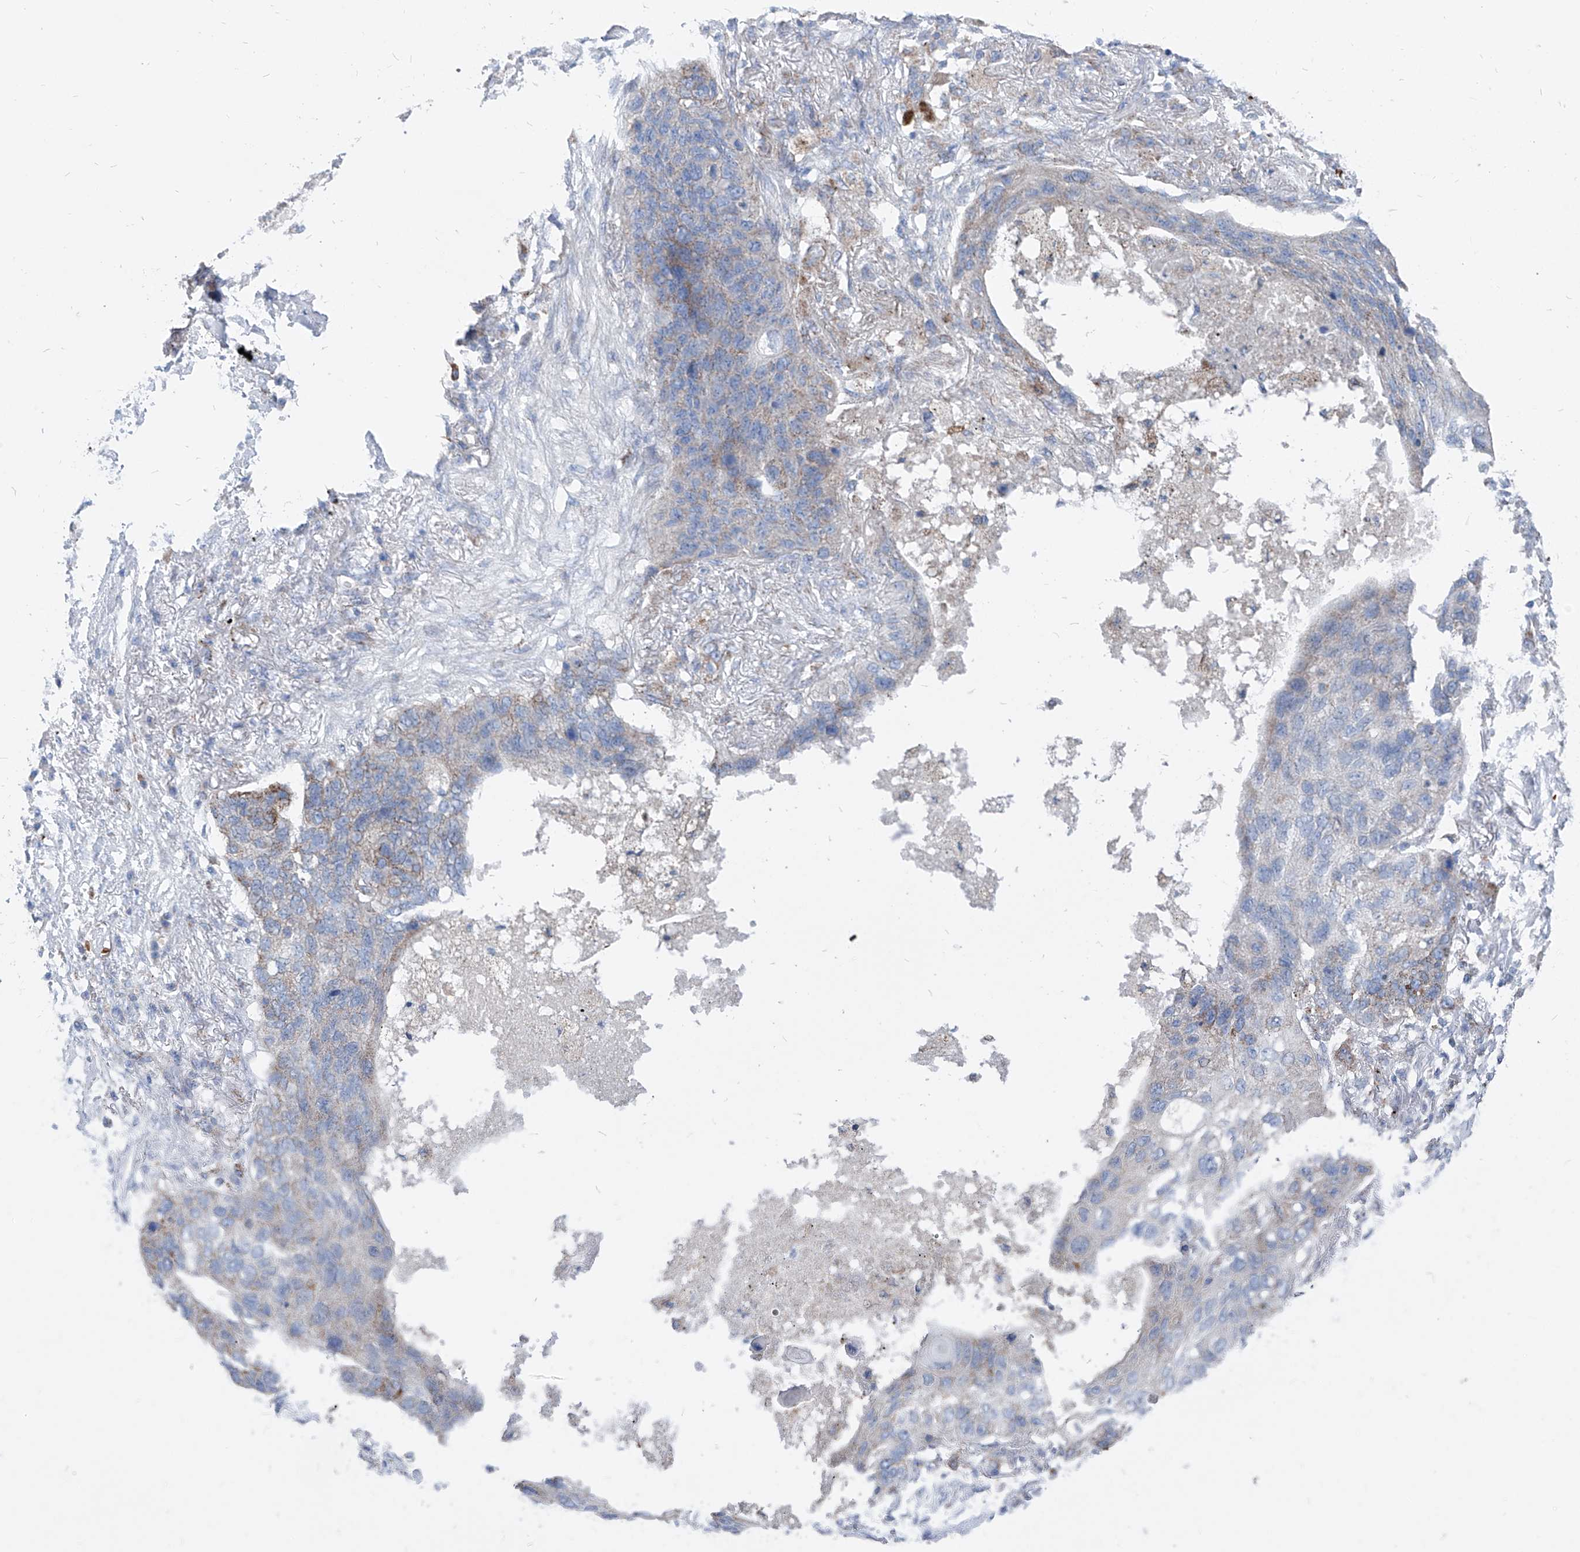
{"staining": {"intensity": "weak", "quantity": "<25%", "location": "cytoplasmic/membranous"}, "tissue": "lung cancer", "cell_type": "Tumor cells", "image_type": "cancer", "snomed": [{"axis": "morphology", "description": "Squamous cell carcinoma, NOS"}, {"axis": "topography", "description": "Lung"}], "caption": "This is a image of immunohistochemistry staining of lung squamous cell carcinoma, which shows no staining in tumor cells.", "gene": "AGPS", "patient": {"sex": "female", "age": 63}}